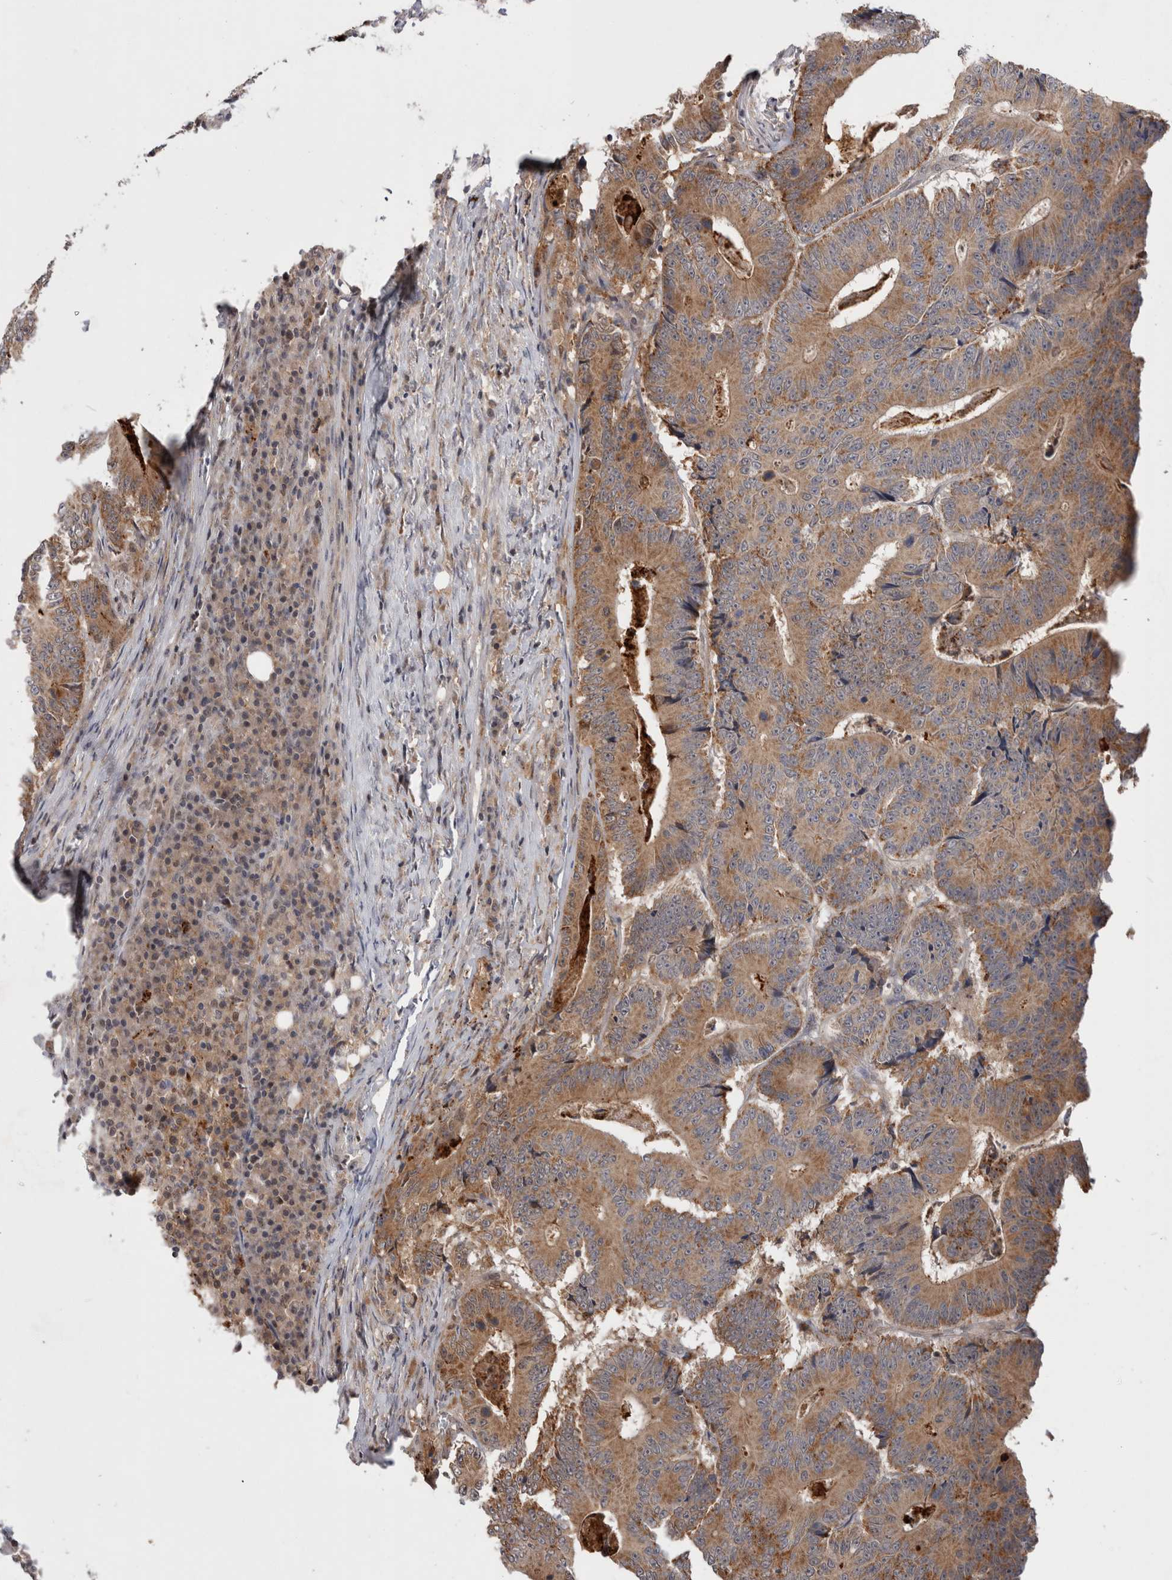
{"staining": {"intensity": "strong", "quantity": ">75%", "location": "cytoplasmic/membranous"}, "tissue": "colorectal cancer", "cell_type": "Tumor cells", "image_type": "cancer", "snomed": [{"axis": "morphology", "description": "Adenocarcinoma, NOS"}, {"axis": "topography", "description": "Colon"}], "caption": "Tumor cells exhibit high levels of strong cytoplasmic/membranous staining in about >75% of cells in human colorectal adenocarcinoma.", "gene": "MRPL37", "patient": {"sex": "male", "age": 83}}